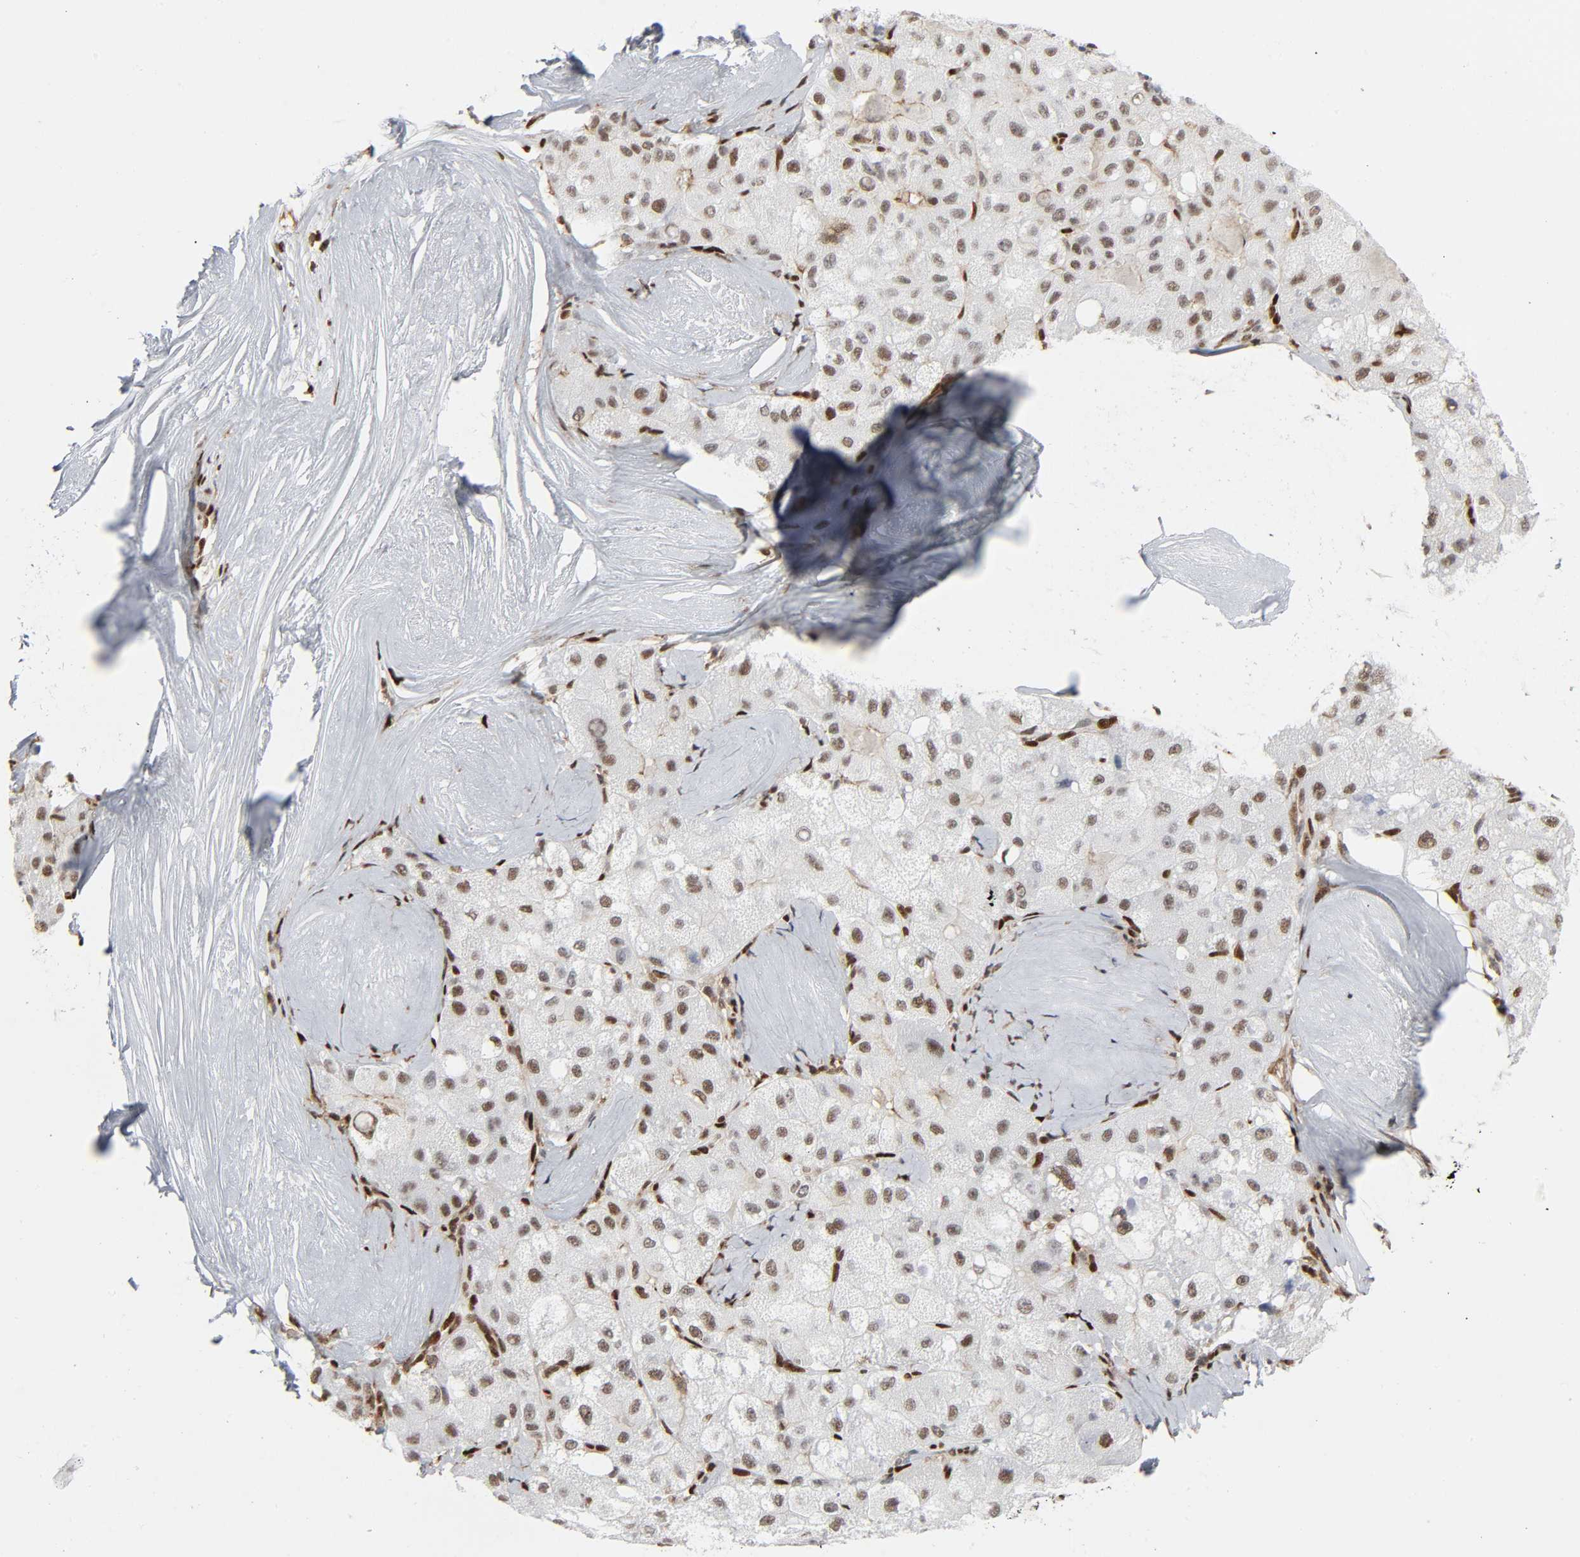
{"staining": {"intensity": "moderate", "quantity": "25%-75%", "location": "nuclear"}, "tissue": "liver cancer", "cell_type": "Tumor cells", "image_type": "cancer", "snomed": [{"axis": "morphology", "description": "Carcinoma, Hepatocellular, NOS"}, {"axis": "topography", "description": "Liver"}], "caption": "Liver cancer stained with a brown dye shows moderate nuclear positive expression in about 25%-75% of tumor cells.", "gene": "WAS", "patient": {"sex": "male", "age": 80}}